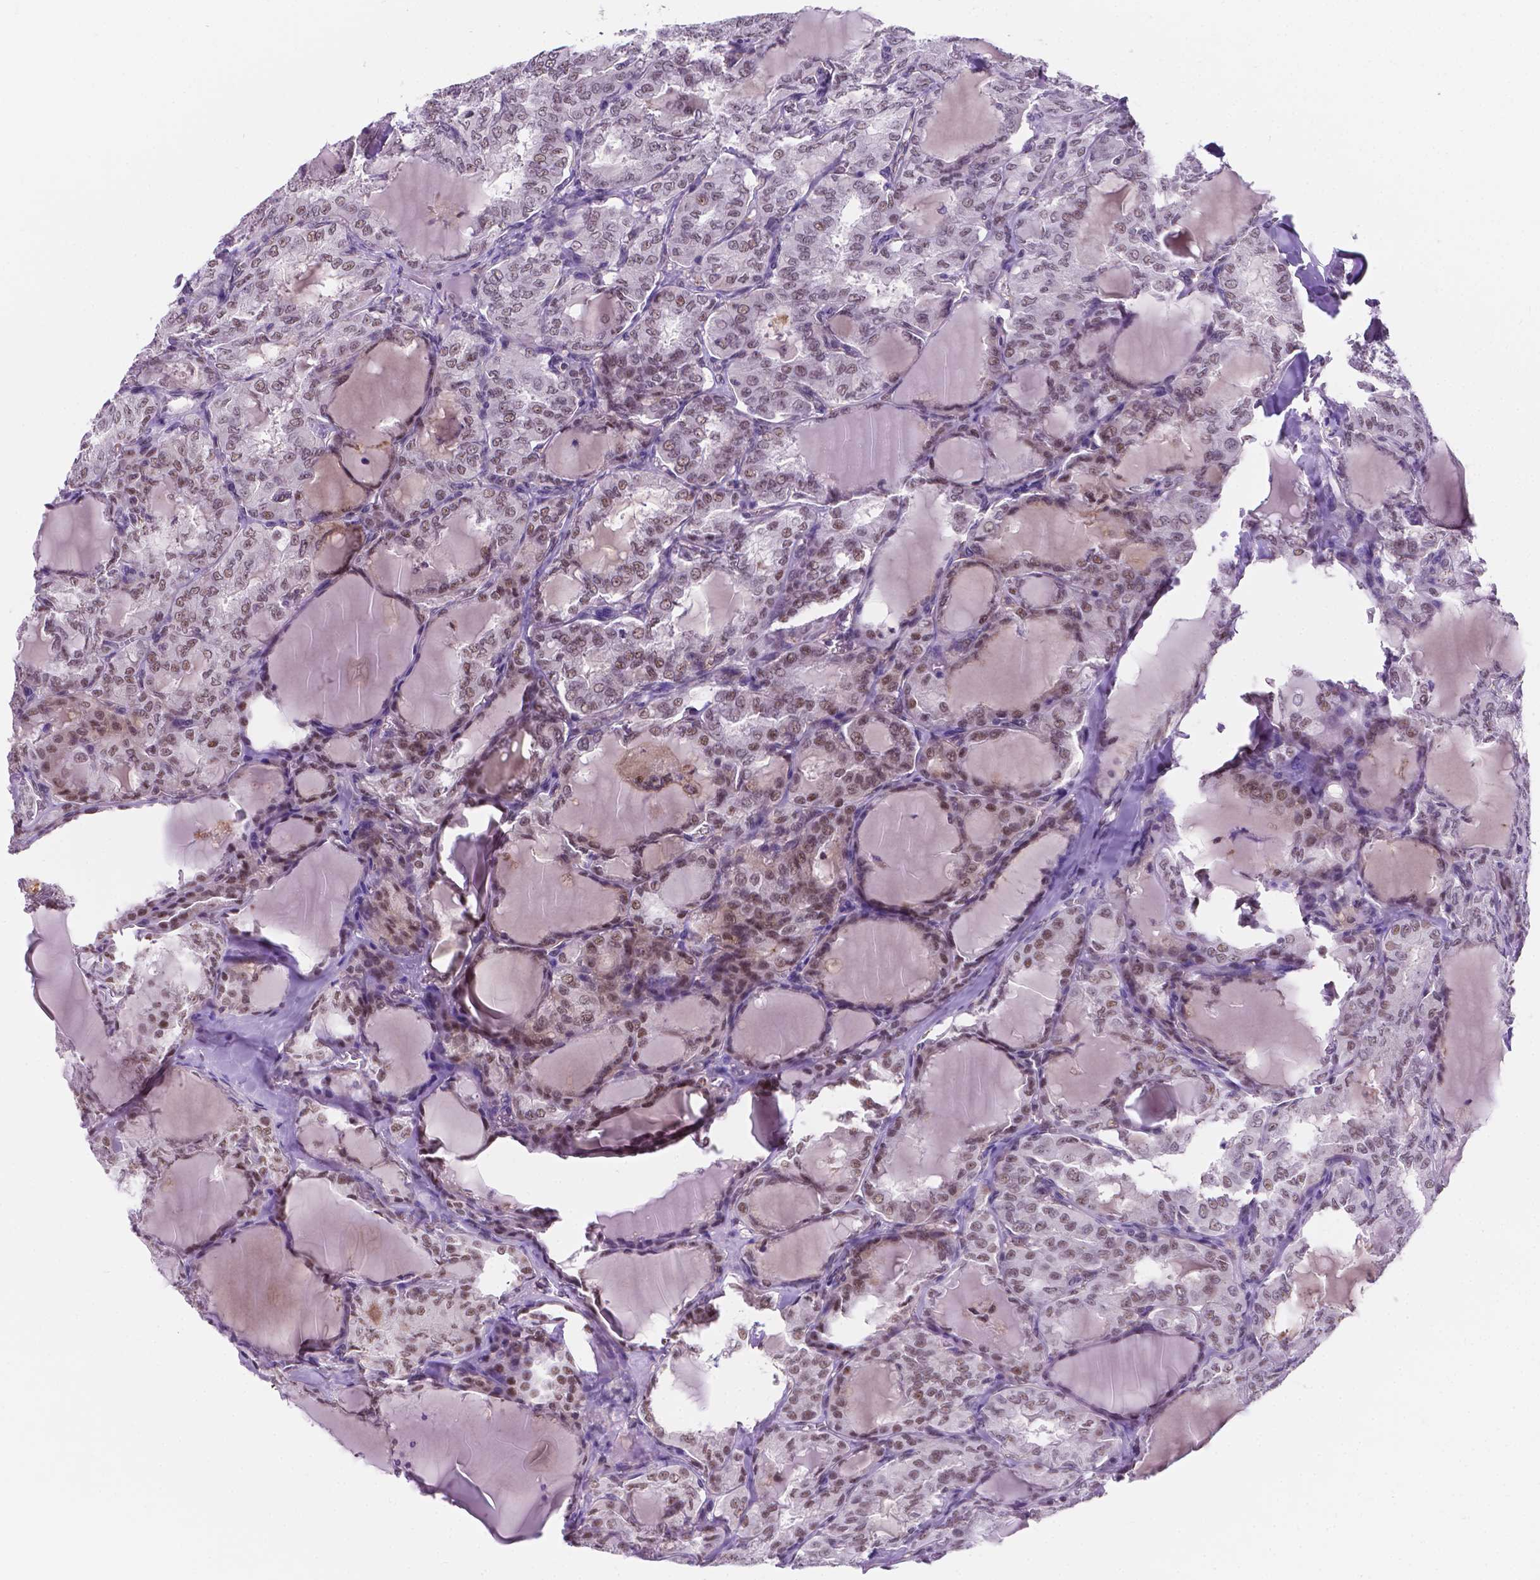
{"staining": {"intensity": "weak", "quantity": "25%-75%", "location": "nuclear"}, "tissue": "thyroid cancer", "cell_type": "Tumor cells", "image_type": "cancer", "snomed": [{"axis": "morphology", "description": "Papillary adenocarcinoma, NOS"}, {"axis": "topography", "description": "Thyroid gland"}], "caption": "Approximately 25%-75% of tumor cells in human papillary adenocarcinoma (thyroid) display weak nuclear protein staining as visualized by brown immunohistochemical staining.", "gene": "BCAS2", "patient": {"sex": "male", "age": 20}}